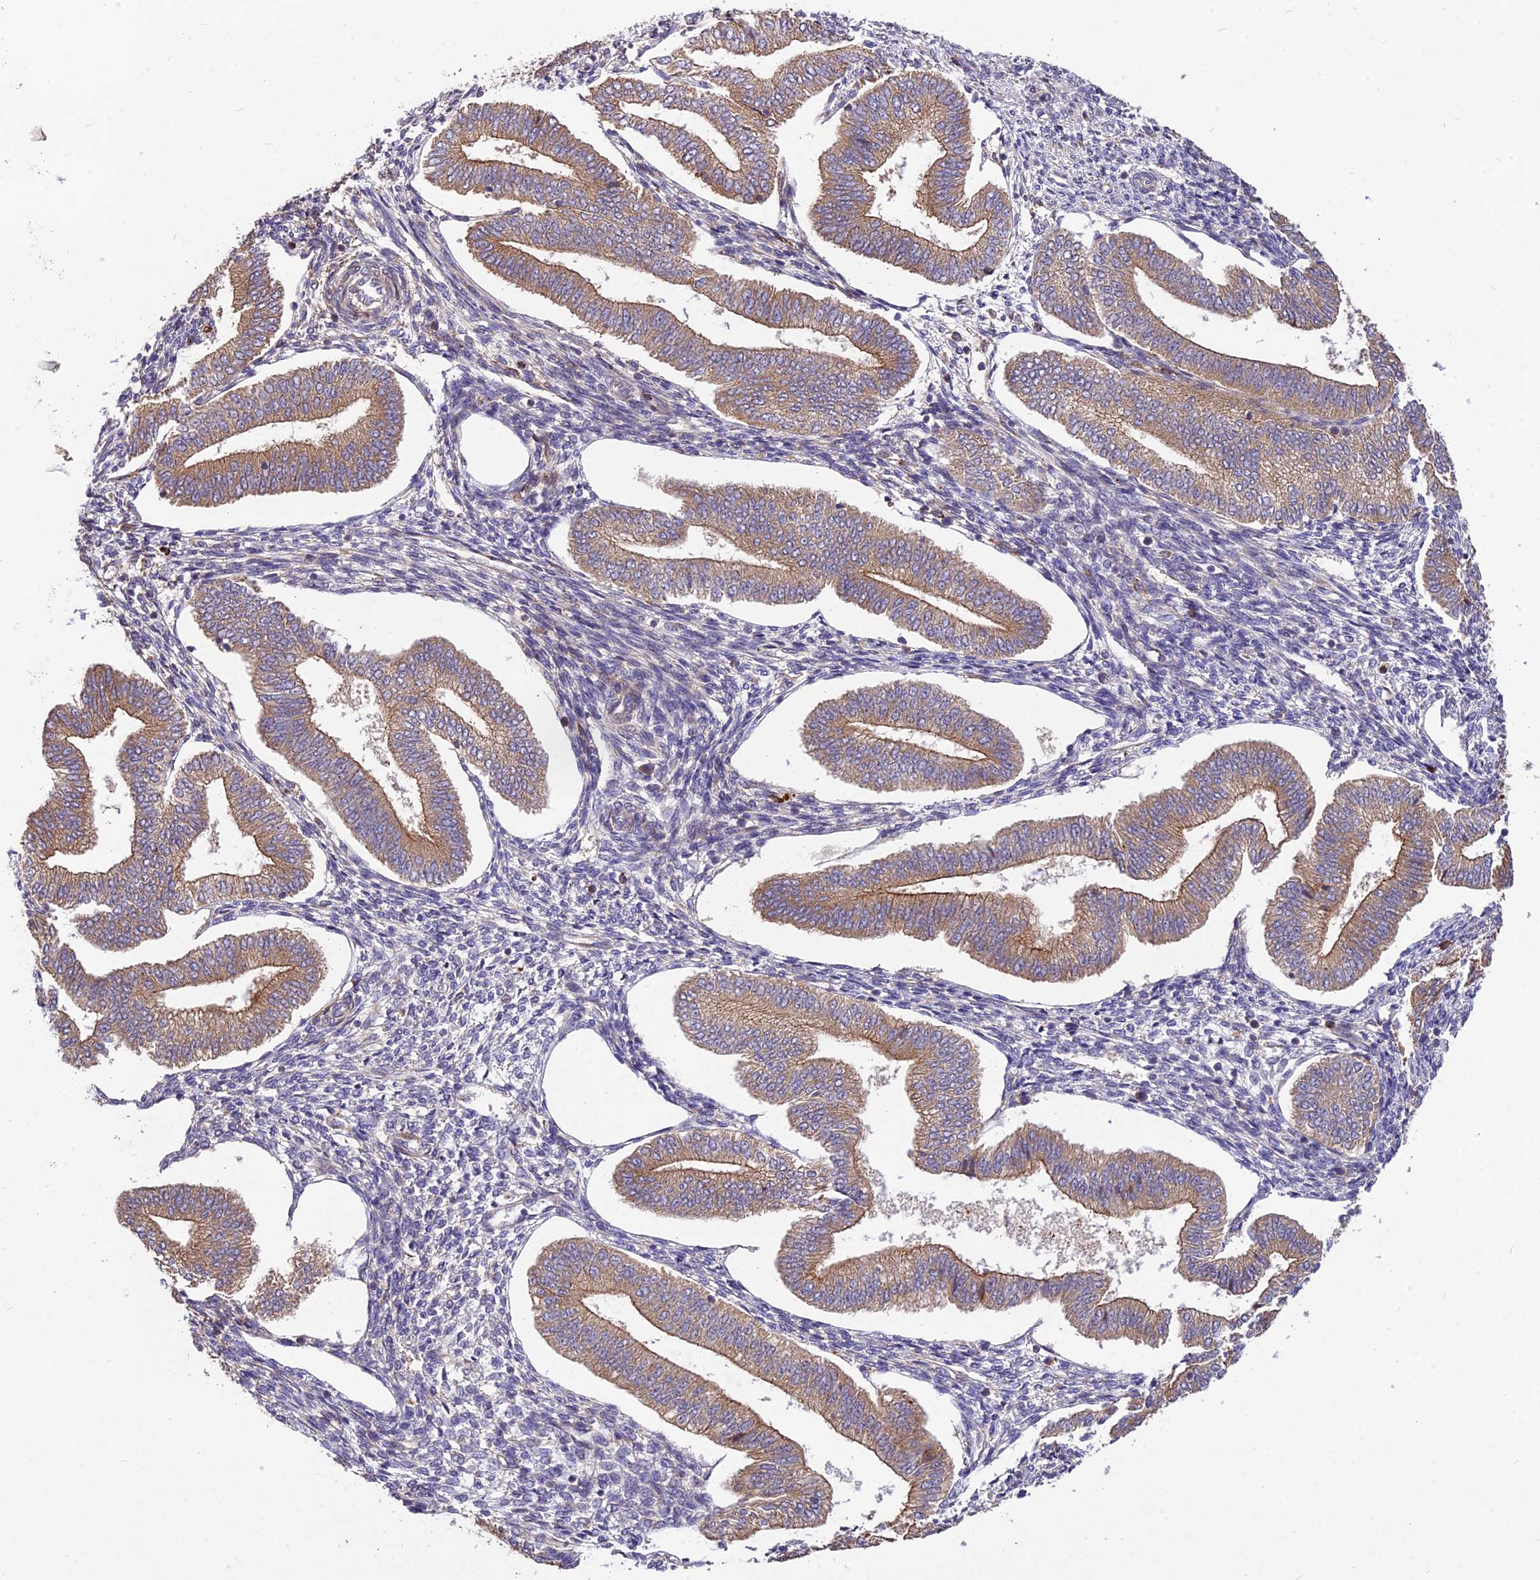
{"staining": {"intensity": "weak", "quantity": "<25%", "location": "cytoplasmic/membranous"}, "tissue": "endometrium", "cell_type": "Cells in endometrial stroma", "image_type": "normal", "snomed": [{"axis": "morphology", "description": "Normal tissue, NOS"}, {"axis": "topography", "description": "Endometrium"}], "caption": "DAB (3,3'-diaminobenzidine) immunohistochemical staining of benign endometrium displays no significant positivity in cells in endometrial stroma. (Brightfield microscopy of DAB immunohistochemistry (IHC) at high magnification).", "gene": "ROCK1", "patient": {"sex": "female", "age": 34}}